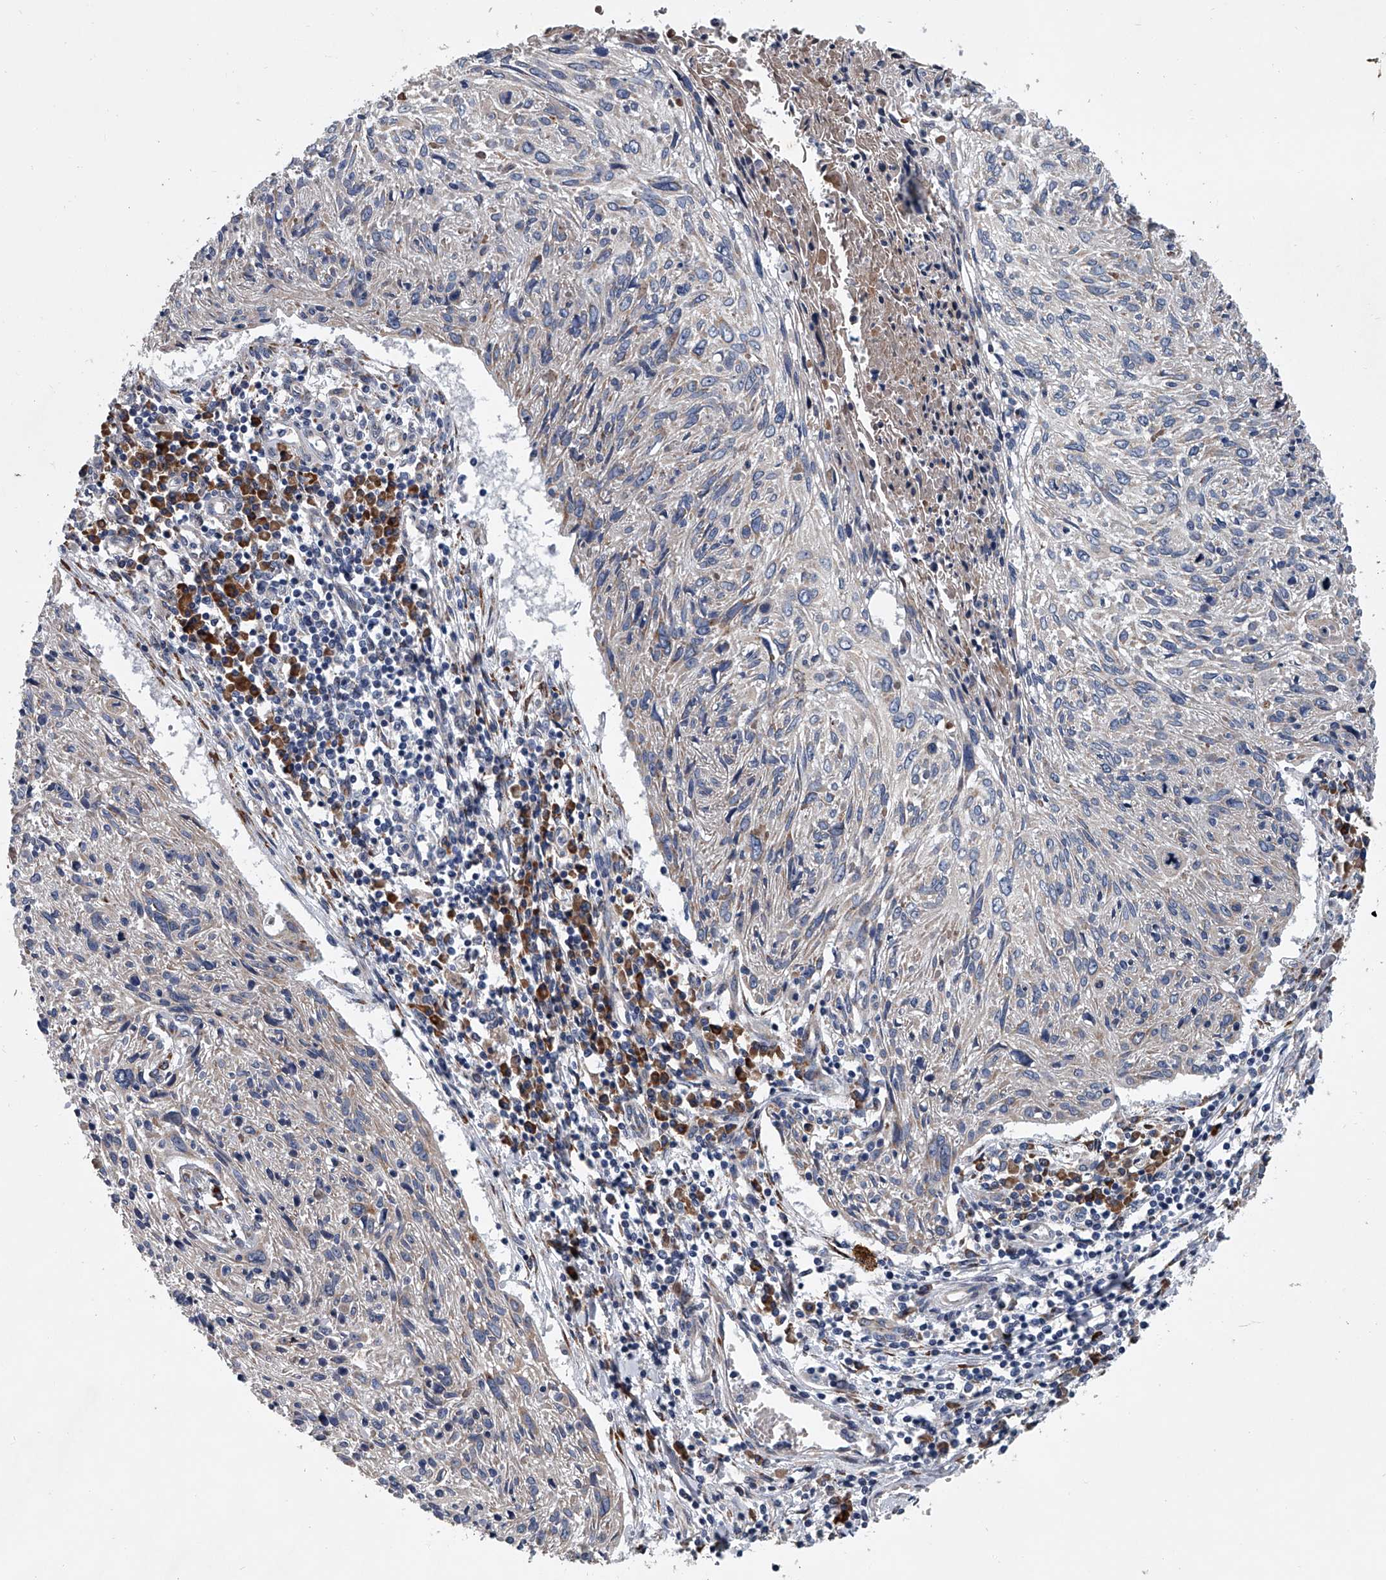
{"staining": {"intensity": "negative", "quantity": "none", "location": "none"}, "tissue": "cervical cancer", "cell_type": "Tumor cells", "image_type": "cancer", "snomed": [{"axis": "morphology", "description": "Squamous cell carcinoma, NOS"}, {"axis": "topography", "description": "Cervix"}], "caption": "Tumor cells show no significant expression in cervical cancer.", "gene": "ABCG1", "patient": {"sex": "female", "age": 51}}